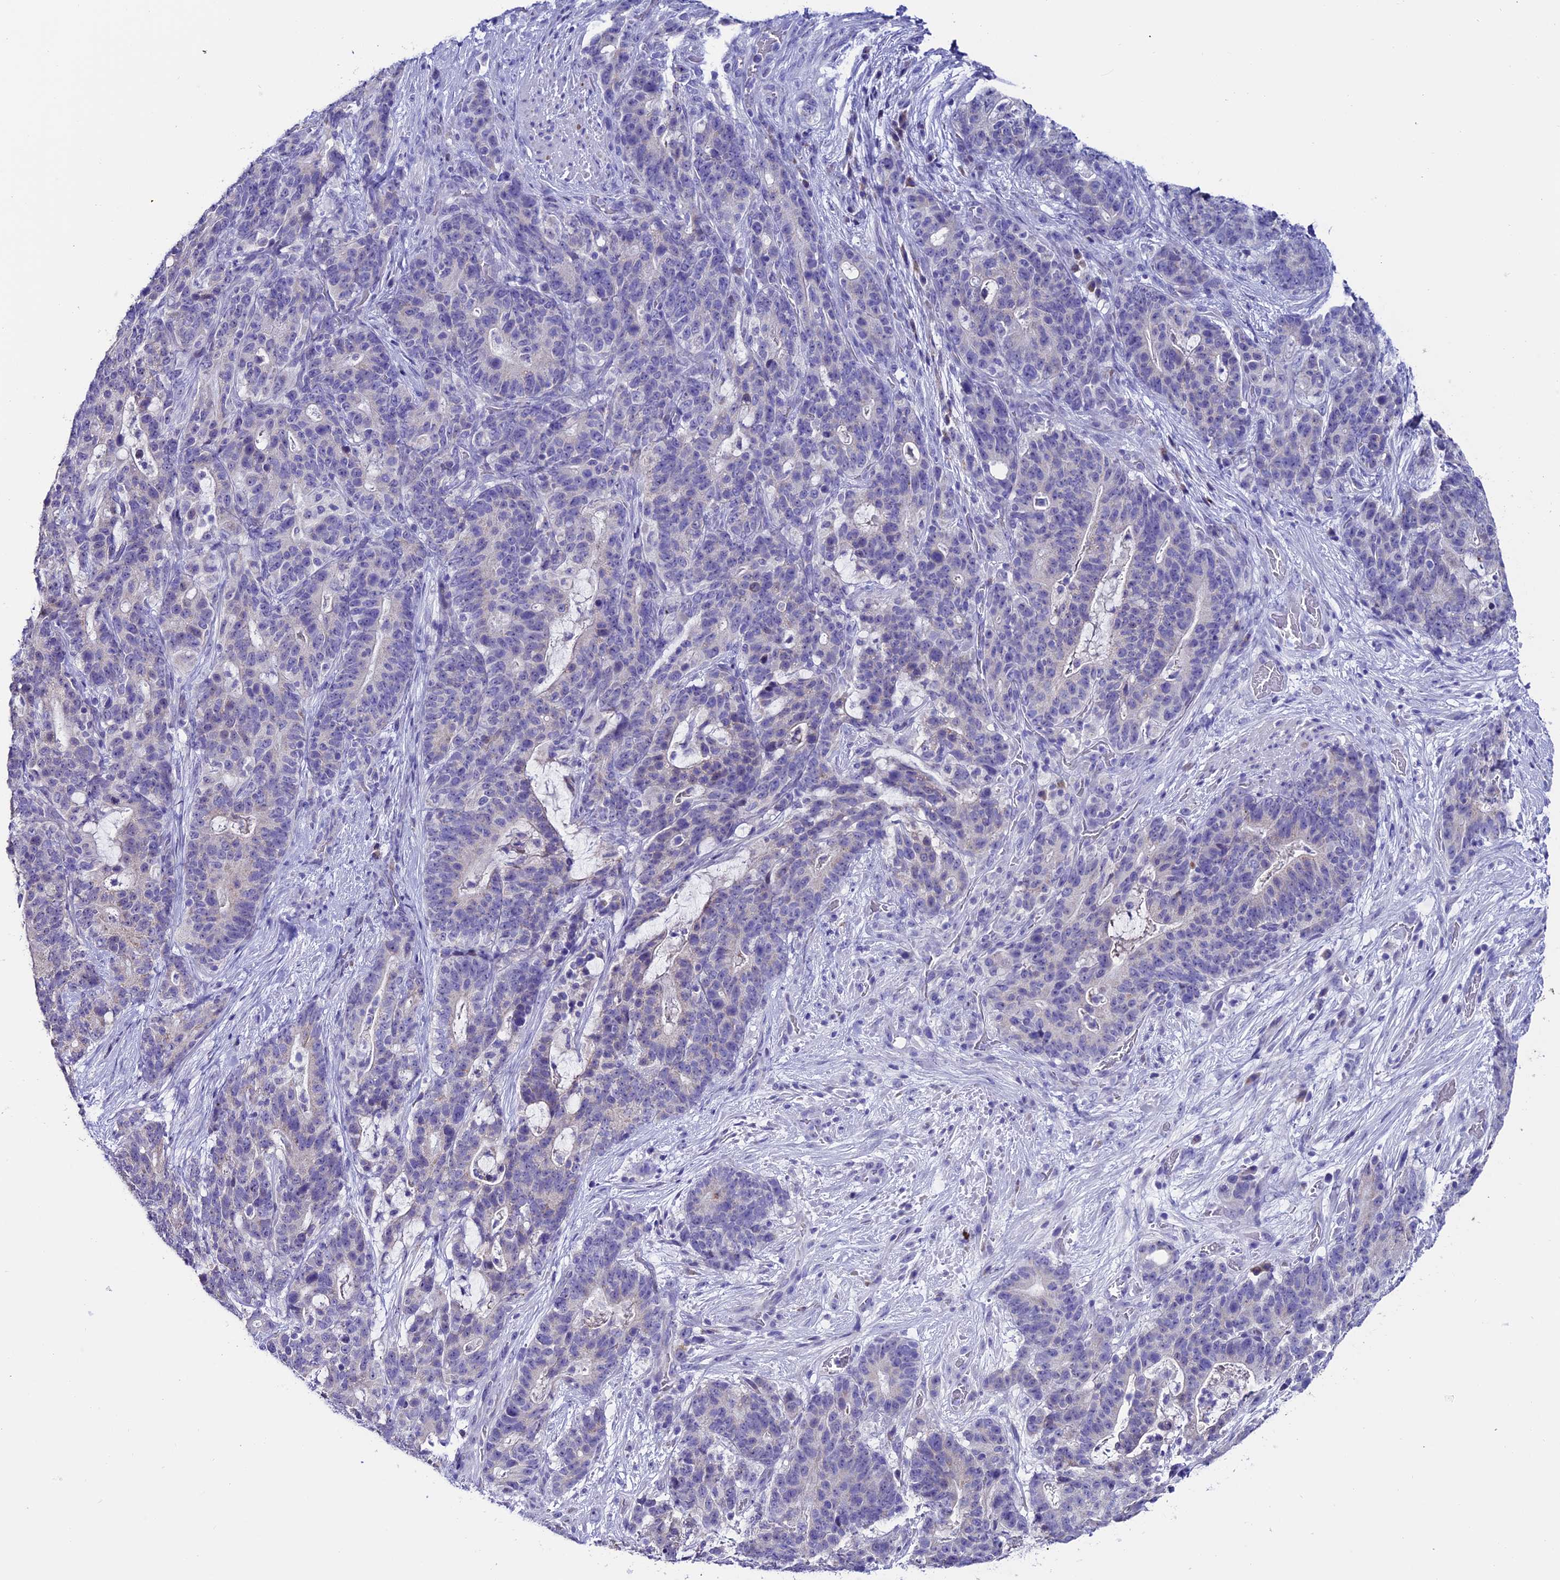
{"staining": {"intensity": "negative", "quantity": "none", "location": "none"}, "tissue": "stomach cancer", "cell_type": "Tumor cells", "image_type": "cancer", "snomed": [{"axis": "morphology", "description": "Normal tissue, NOS"}, {"axis": "morphology", "description": "Adenocarcinoma, NOS"}, {"axis": "topography", "description": "Stomach"}], "caption": "Immunohistochemistry of adenocarcinoma (stomach) reveals no positivity in tumor cells.", "gene": "SLC10A1", "patient": {"sex": "female", "age": 64}}